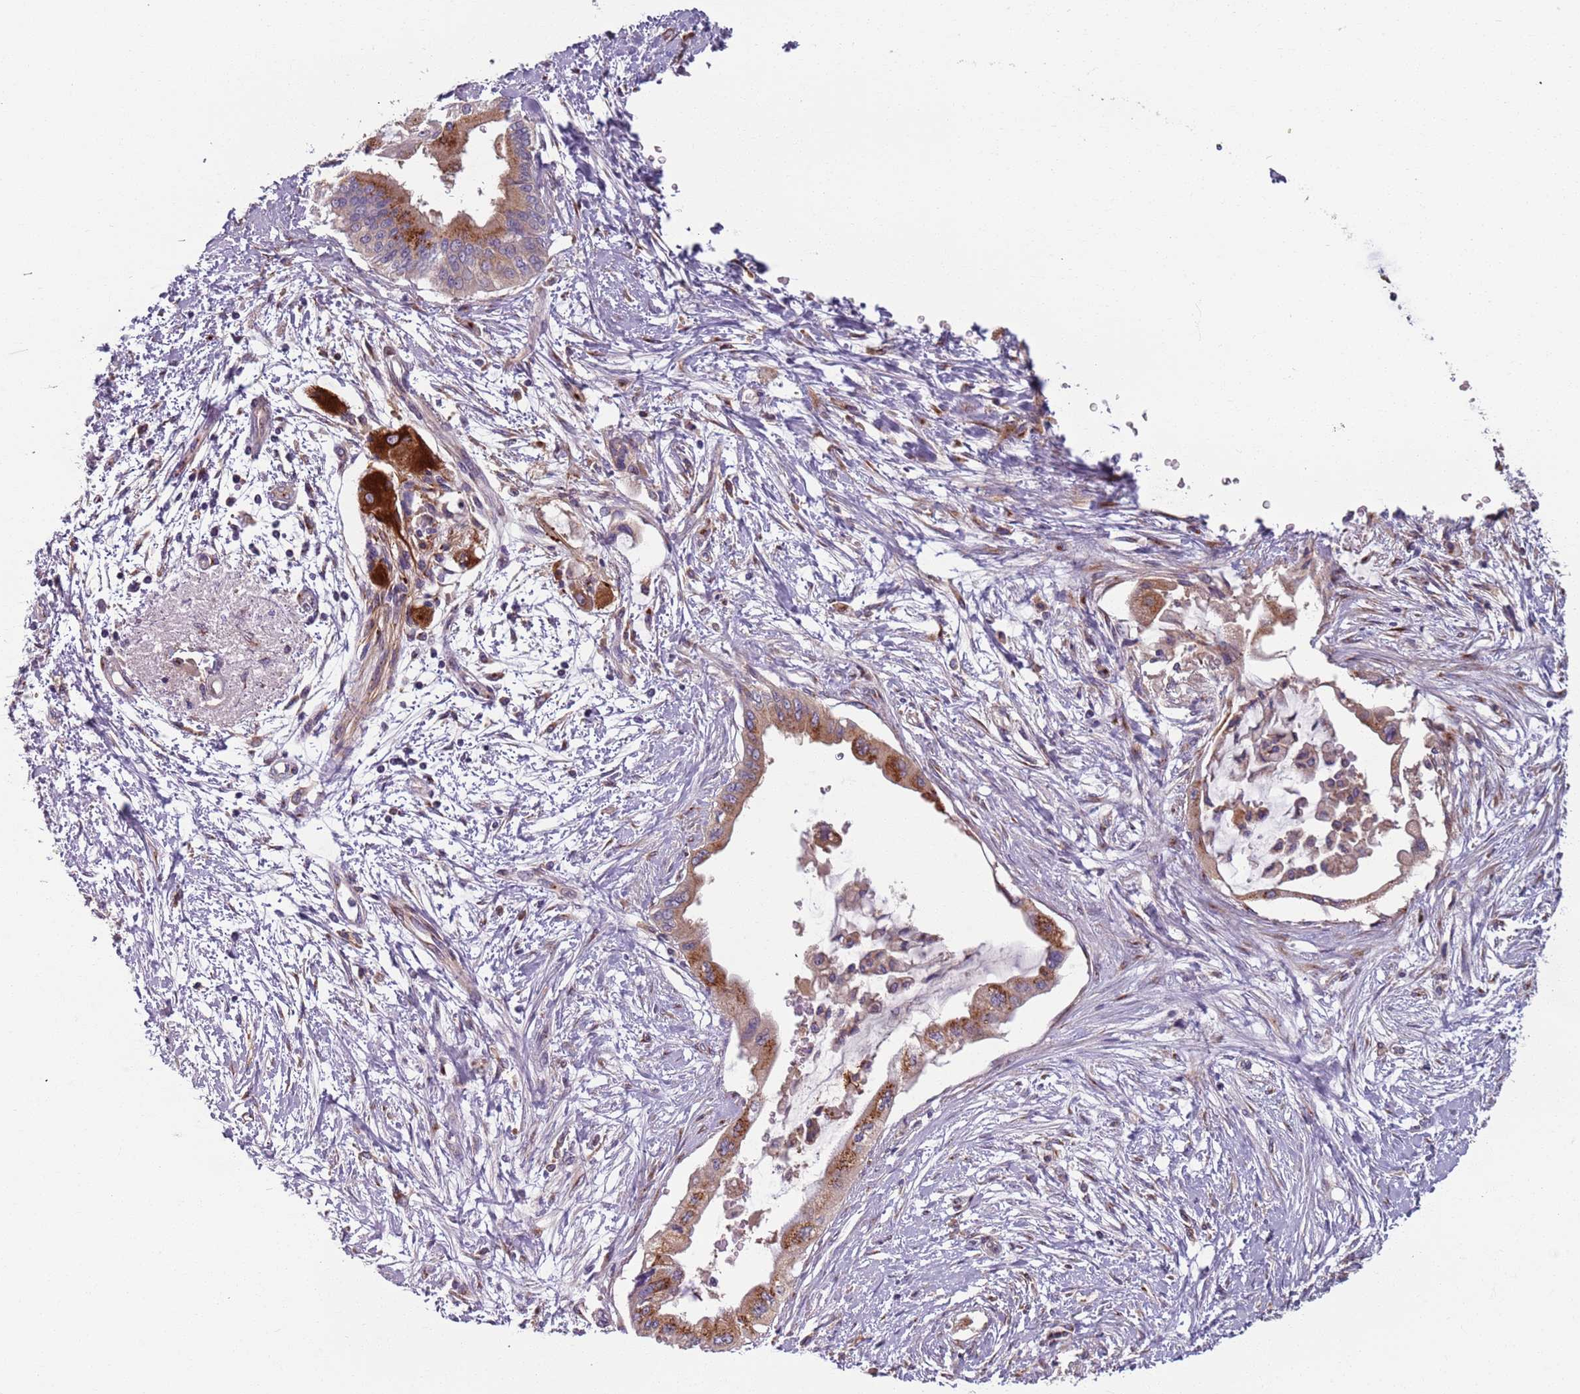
{"staining": {"intensity": "moderate", "quantity": ">75%", "location": "cytoplasmic/membranous"}, "tissue": "pancreatic cancer", "cell_type": "Tumor cells", "image_type": "cancer", "snomed": [{"axis": "morphology", "description": "Adenocarcinoma, NOS"}, {"axis": "topography", "description": "Pancreas"}], "caption": "Immunohistochemical staining of human pancreatic cancer (adenocarcinoma) exhibits medium levels of moderate cytoplasmic/membranous protein staining in approximately >75% of tumor cells. The protein is stained brown, and the nuclei are stained in blue (DAB (3,3'-diaminobenzidine) IHC with brightfield microscopy, high magnification).", "gene": "AKTIP", "patient": {"sex": "male", "age": 46}}